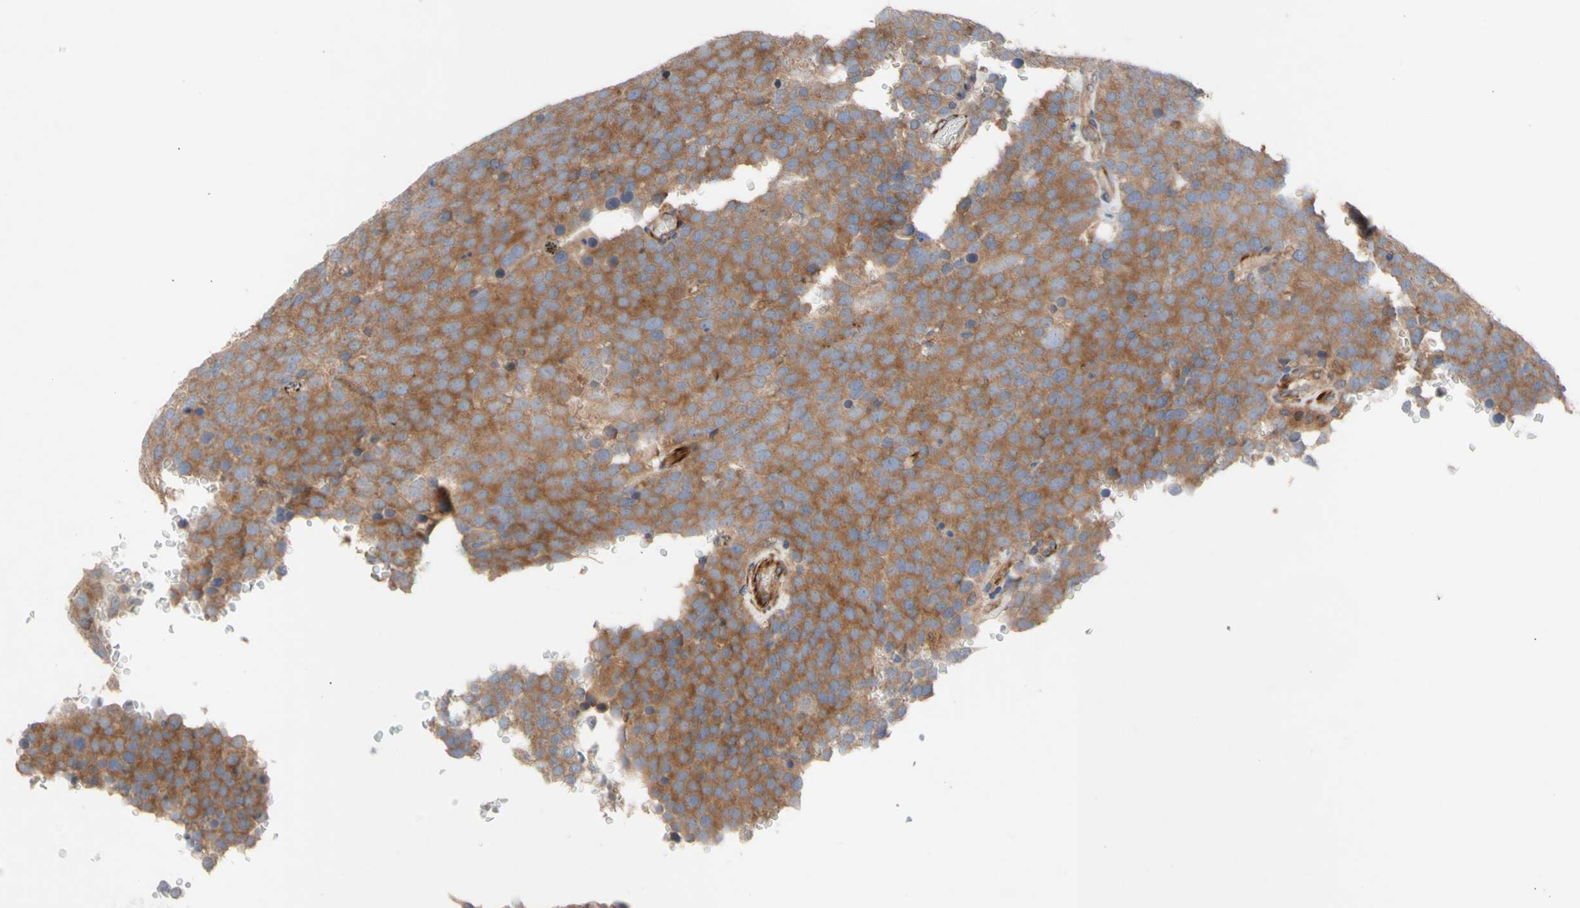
{"staining": {"intensity": "moderate", "quantity": ">75%", "location": "cytoplasmic/membranous"}, "tissue": "testis cancer", "cell_type": "Tumor cells", "image_type": "cancer", "snomed": [{"axis": "morphology", "description": "Seminoma, NOS"}, {"axis": "topography", "description": "Testis"}], "caption": "A brown stain labels moderate cytoplasmic/membranous staining of a protein in testis seminoma tumor cells. The protein of interest is shown in brown color, while the nuclei are stained blue.", "gene": "EIF2S3", "patient": {"sex": "male", "age": 71}}